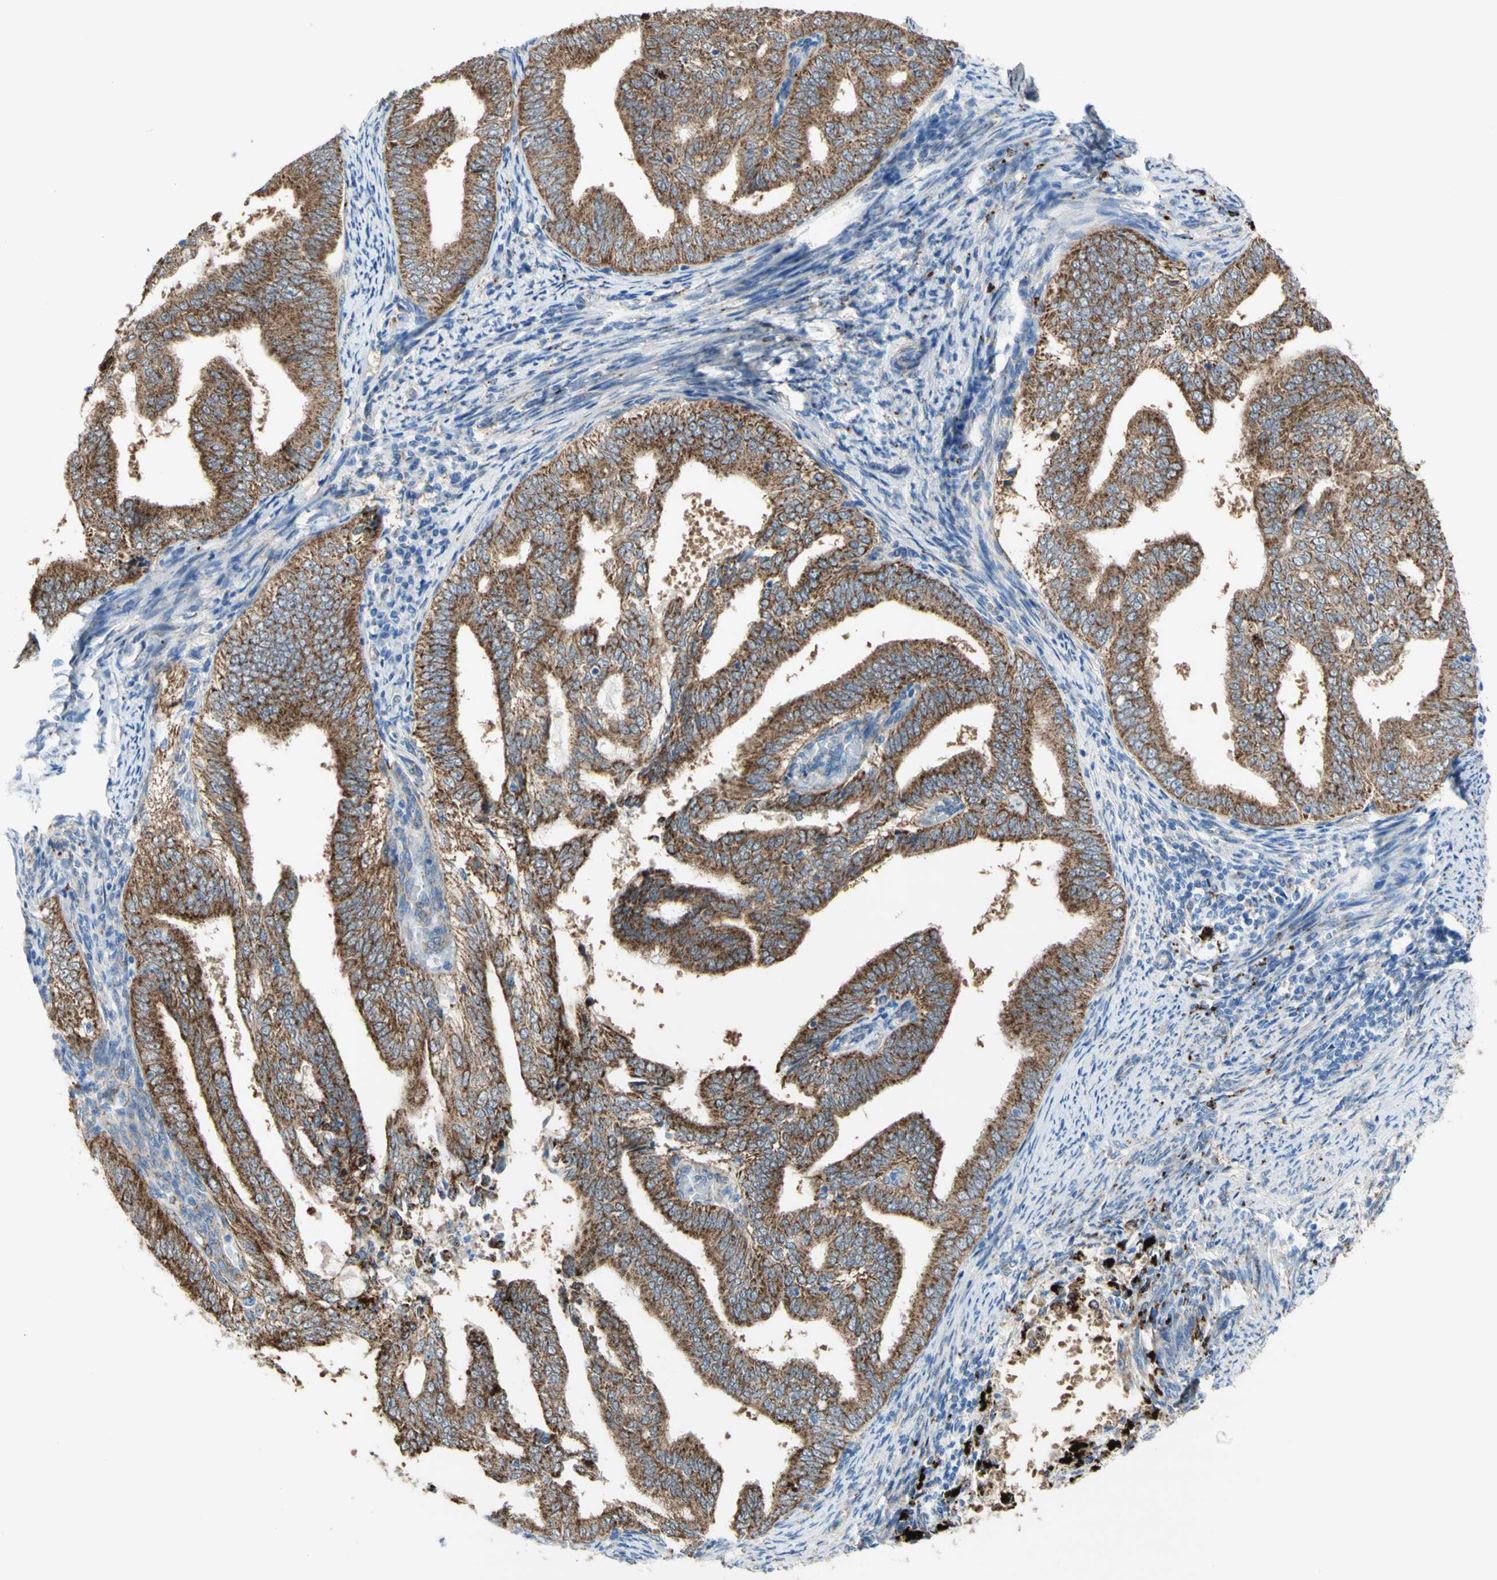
{"staining": {"intensity": "strong", "quantity": "<25%", "location": "cytoplasmic/membranous"}, "tissue": "endometrial cancer", "cell_type": "Tumor cells", "image_type": "cancer", "snomed": [{"axis": "morphology", "description": "Adenocarcinoma, NOS"}, {"axis": "topography", "description": "Endometrium"}], "caption": "IHC histopathology image of neoplastic tissue: endometrial adenocarcinoma stained using immunohistochemistry reveals medium levels of strong protein expression localized specifically in the cytoplasmic/membranous of tumor cells, appearing as a cytoplasmic/membranous brown color.", "gene": "URB2", "patient": {"sex": "female", "age": 58}}